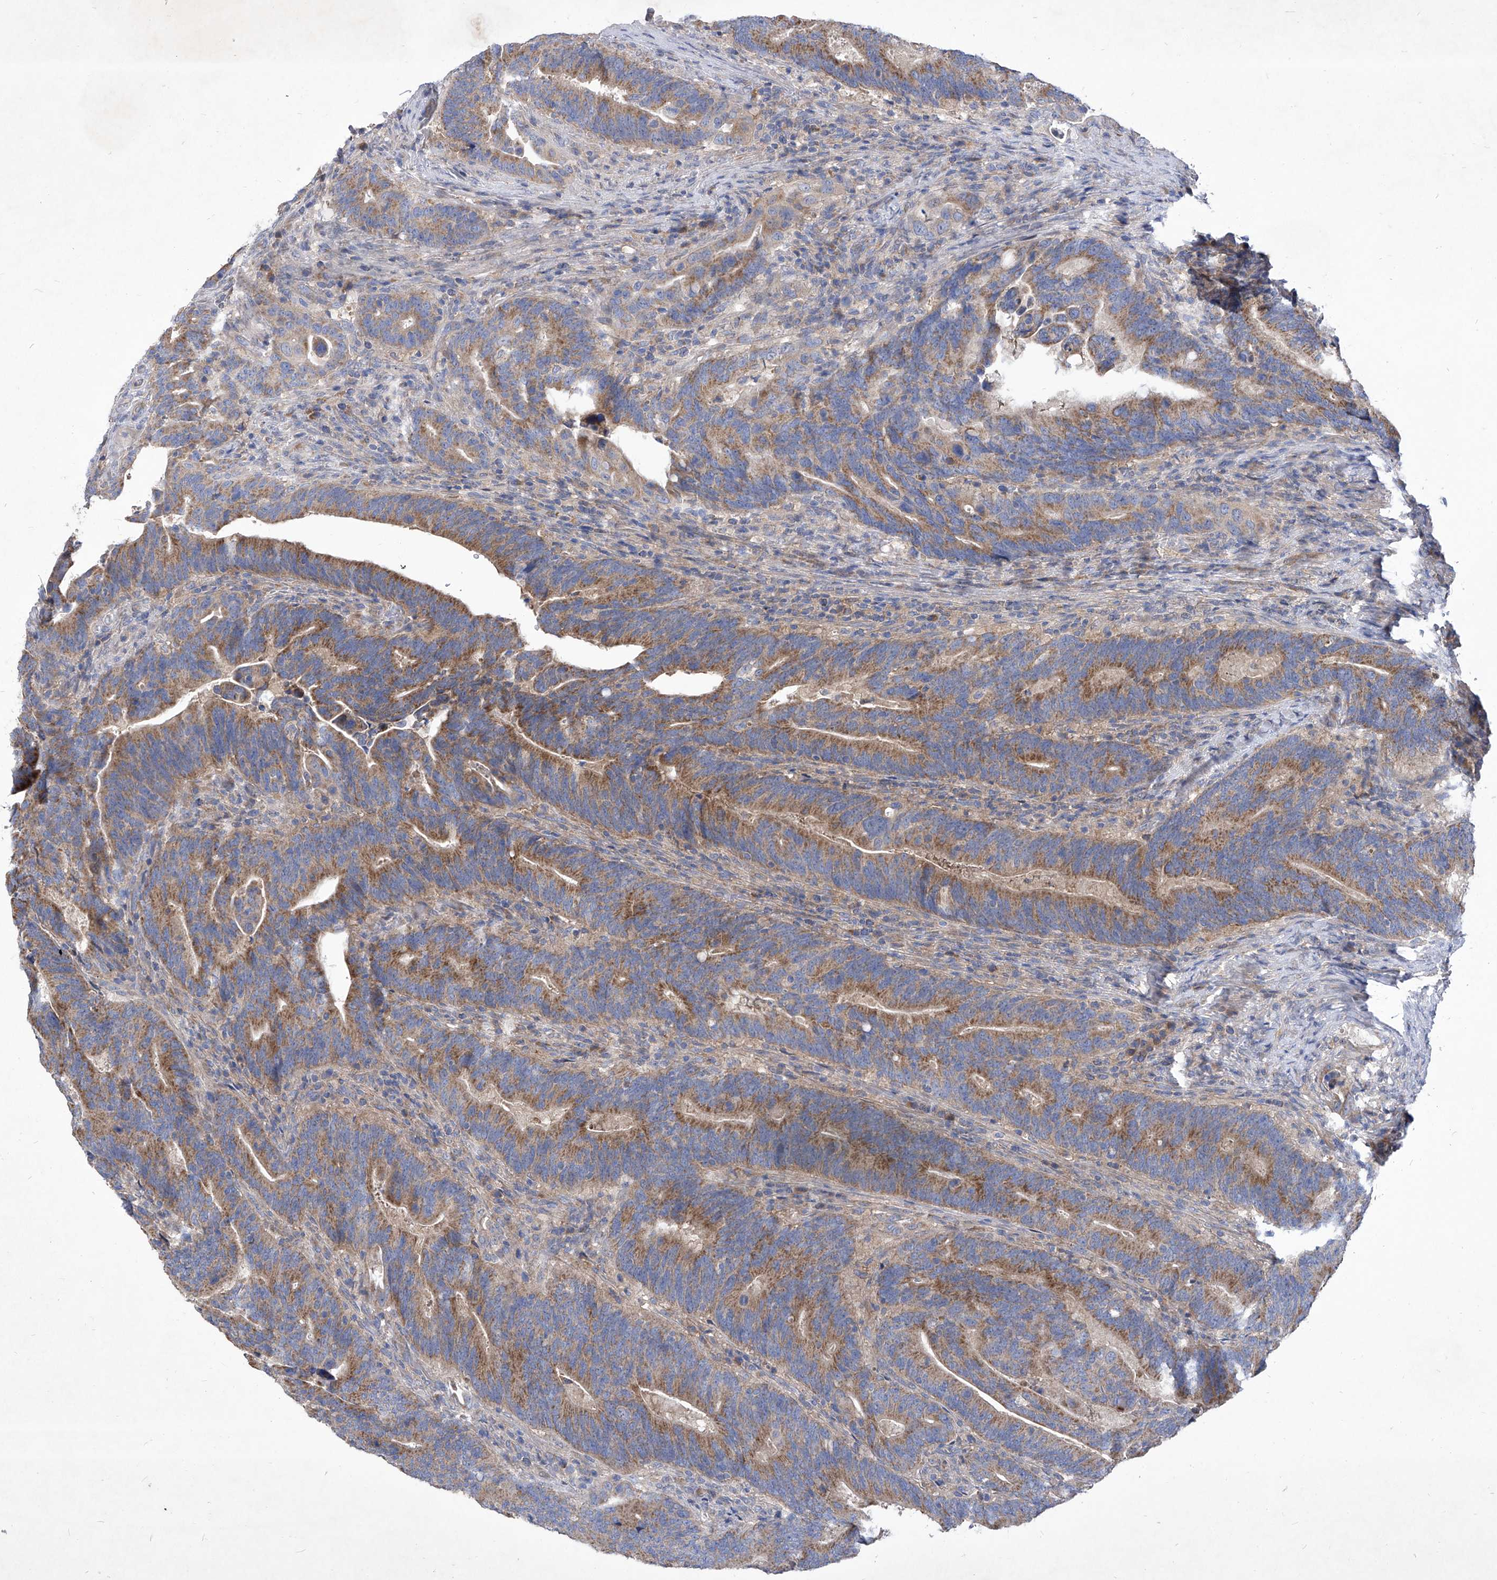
{"staining": {"intensity": "moderate", "quantity": ">75%", "location": "cytoplasmic/membranous"}, "tissue": "colorectal cancer", "cell_type": "Tumor cells", "image_type": "cancer", "snomed": [{"axis": "morphology", "description": "Adenocarcinoma, NOS"}, {"axis": "topography", "description": "Colon"}], "caption": "Protein analysis of adenocarcinoma (colorectal) tissue demonstrates moderate cytoplasmic/membranous staining in approximately >75% of tumor cells. (DAB (3,3'-diaminobenzidine) IHC, brown staining for protein, blue staining for nuclei).", "gene": "COQ3", "patient": {"sex": "female", "age": 66}}